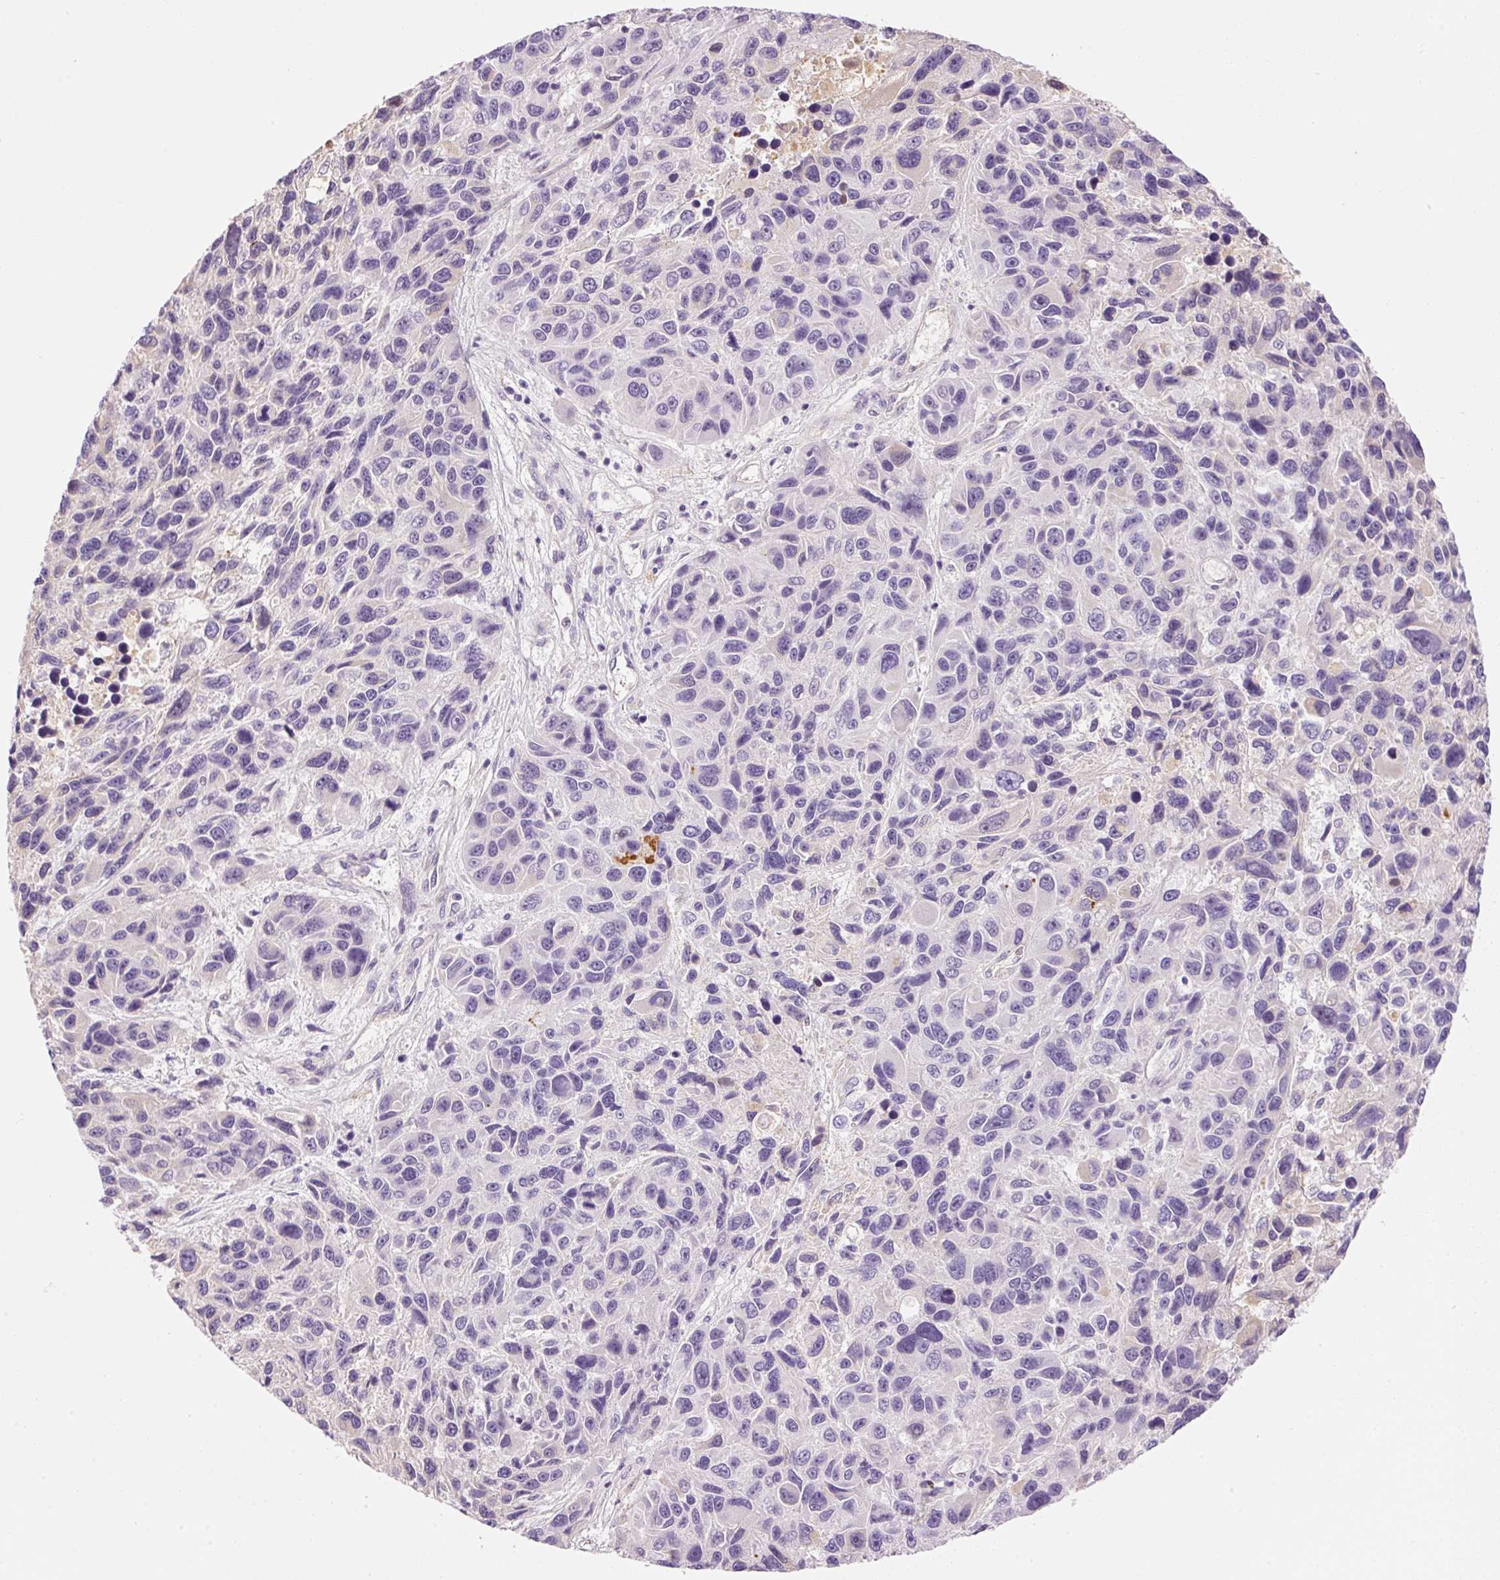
{"staining": {"intensity": "negative", "quantity": "none", "location": "none"}, "tissue": "melanoma", "cell_type": "Tumor cells", "image_type": "cancer", "snomed": [{"axis": "morphology", "description": "Malignant melanoma, NOS"}, {"axis": "topography", "description": "Skin"}], "caption": "Protein analysis of malignant melanoma shows no significant staining in tumor cells. Nuclei are stained in blue.", "gene": "PRPF38B", "patient": {"sex": "male", "age": 53}}